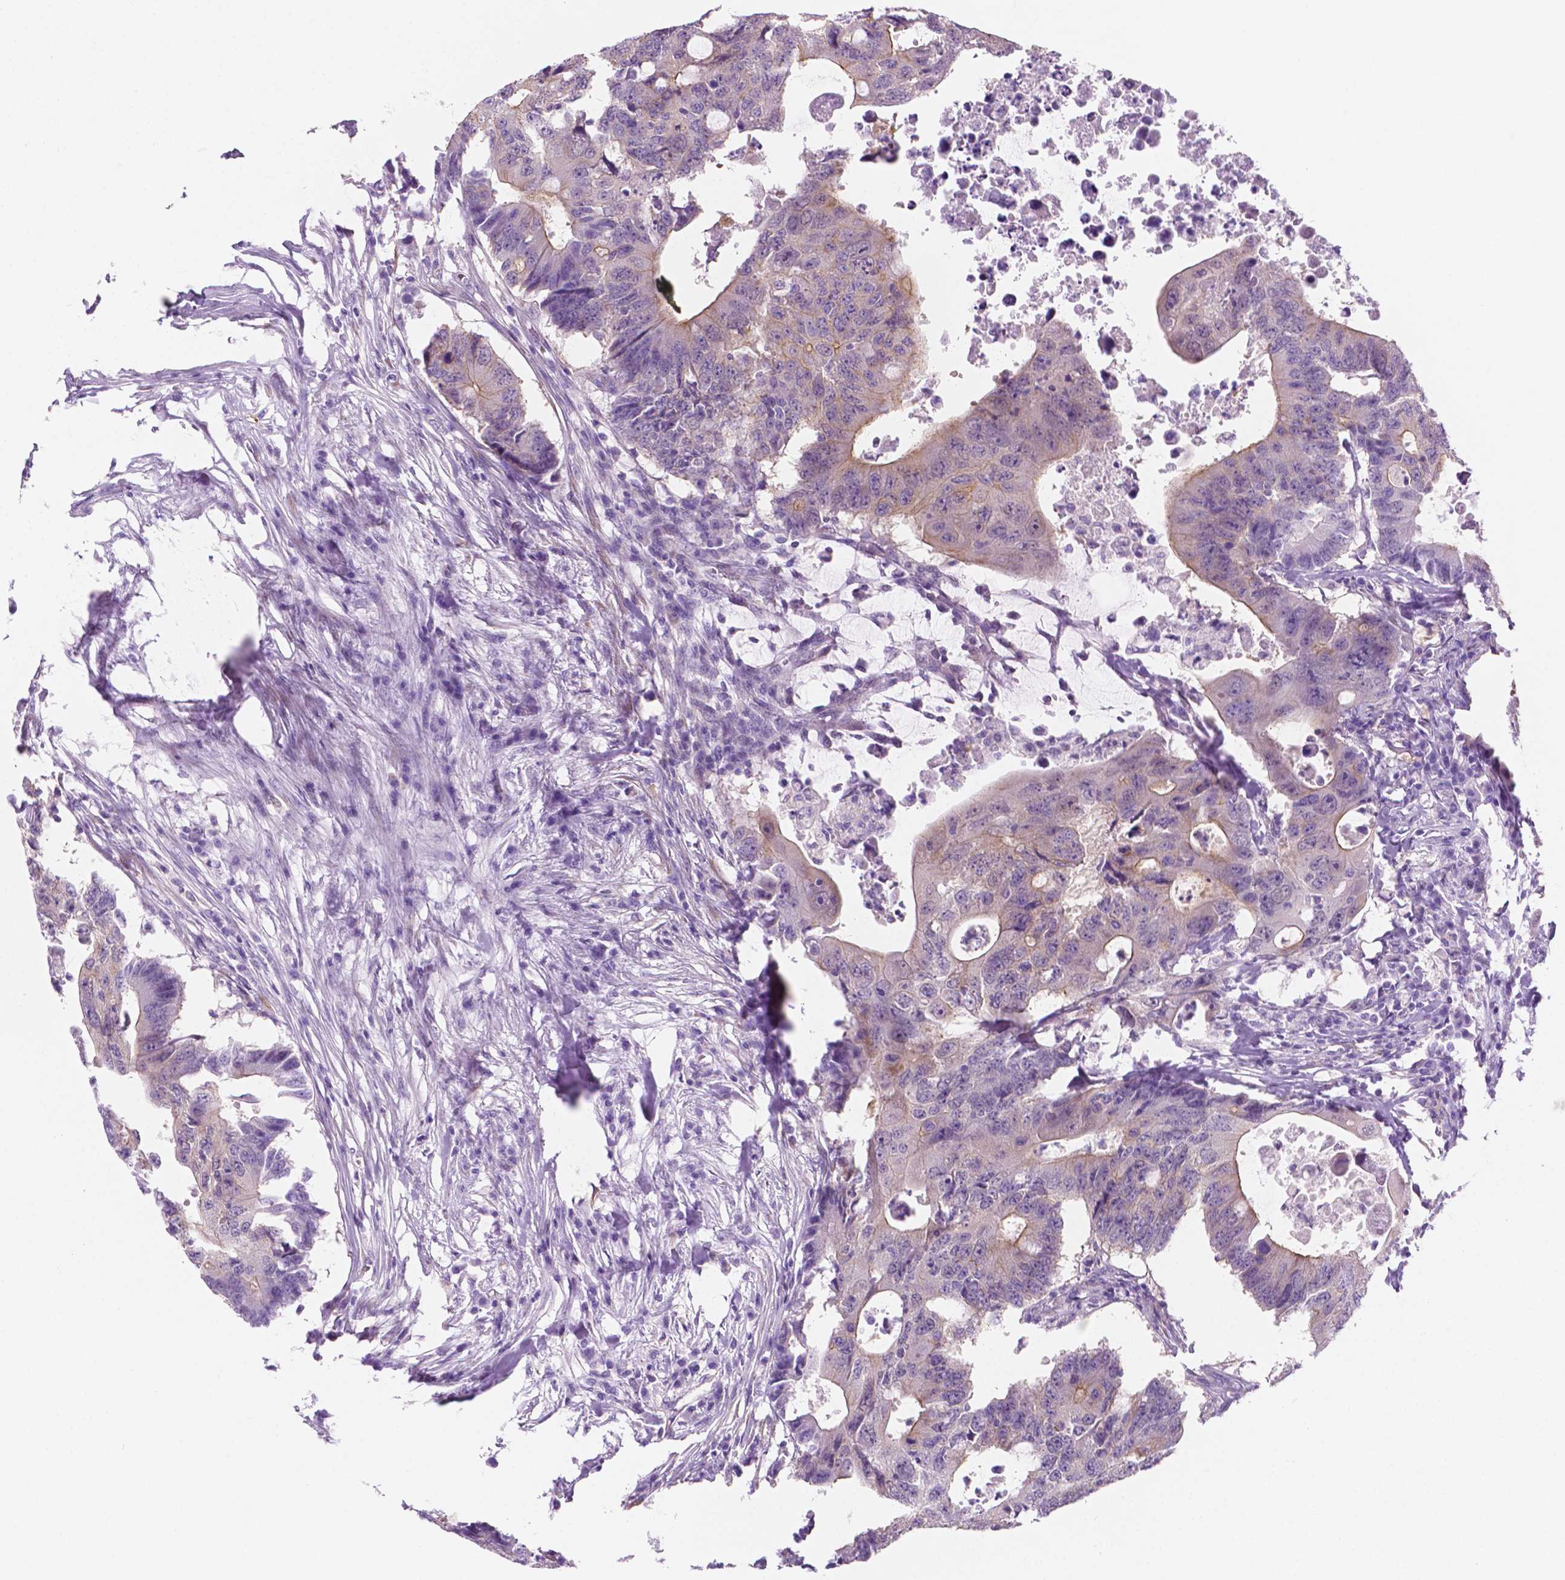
{"staining": {"intensity": "weak", "quantity": "<25%", "location": "cytoplasmic/membranous"}, "tissue": "colorectal cancer", "cell_type": "Tumor cells", "image_type": "cancer", "snomed": [{"axis": "morphology", "description": "Adenocarcinoma, NOS"}, {"axis": "topography", "description": "Colon"}], "caption": "Tumor cells are negative for brown protein staining in colorectal cancer. (Brightfield microscopy of DAB (3,3'-diaminobenzidine) immunohistochemistry (IHC) at high magnification).", "gene": "EPPK1", "patient": {"sex": "male", "age": 71}}